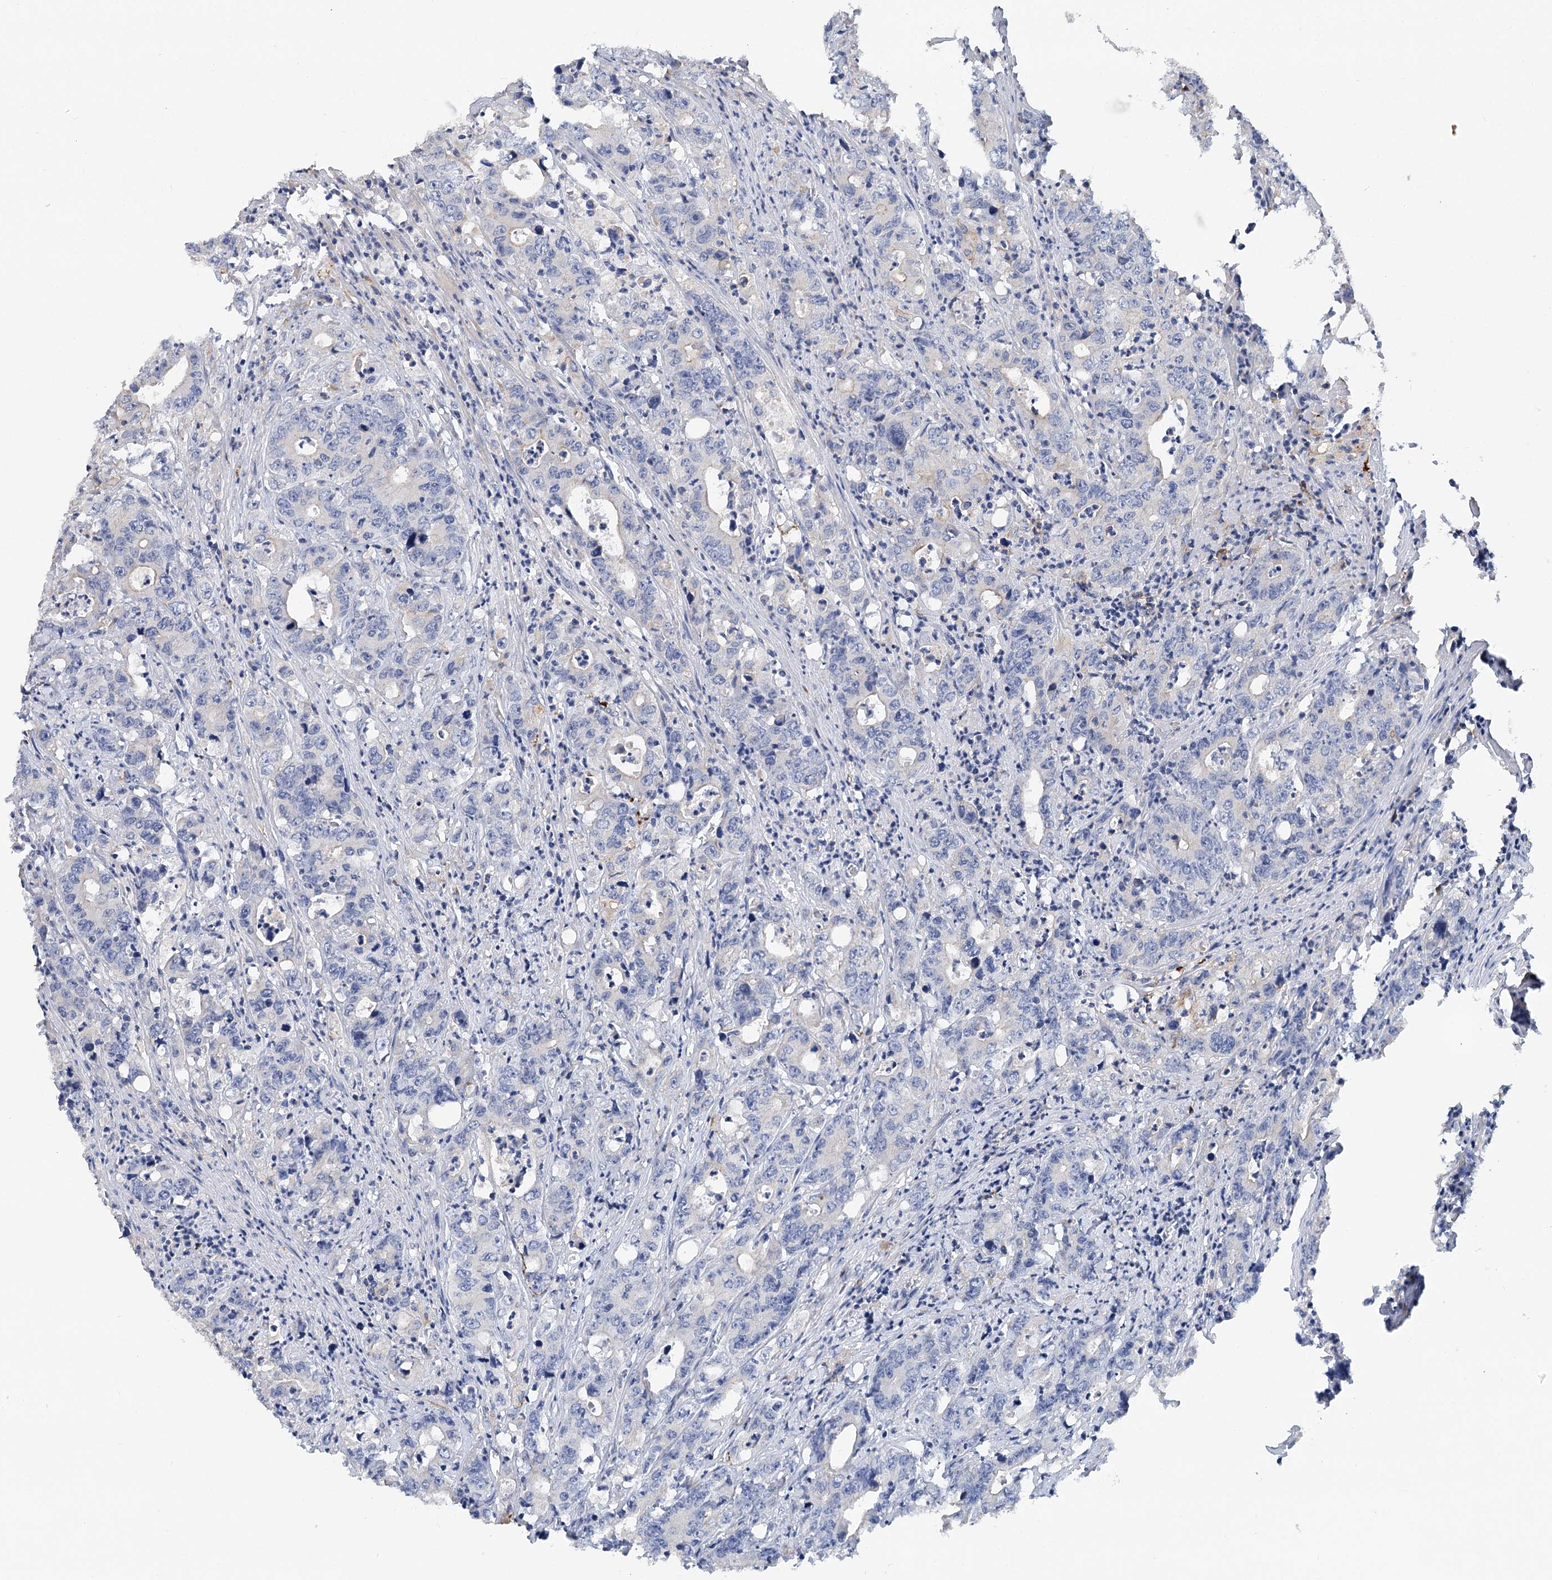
{"staining": {"intensity": "negative", "quantity": "none", "location": "none"}, "tissue": "colorectal cancer", "cell_type": "Tumor cells", "image_type": "cancer", "snomed": [{"axis": "morphology", "description": "Adenocarcinoma, NOS"}, {"axis": "topography", "description": "Colon"}], "caption": "Tumor cells show no significant protein expression in colorectal adenocarcinoma.", "gene": "SCN11A", "patient": {"sex": "female", "age": 75}}